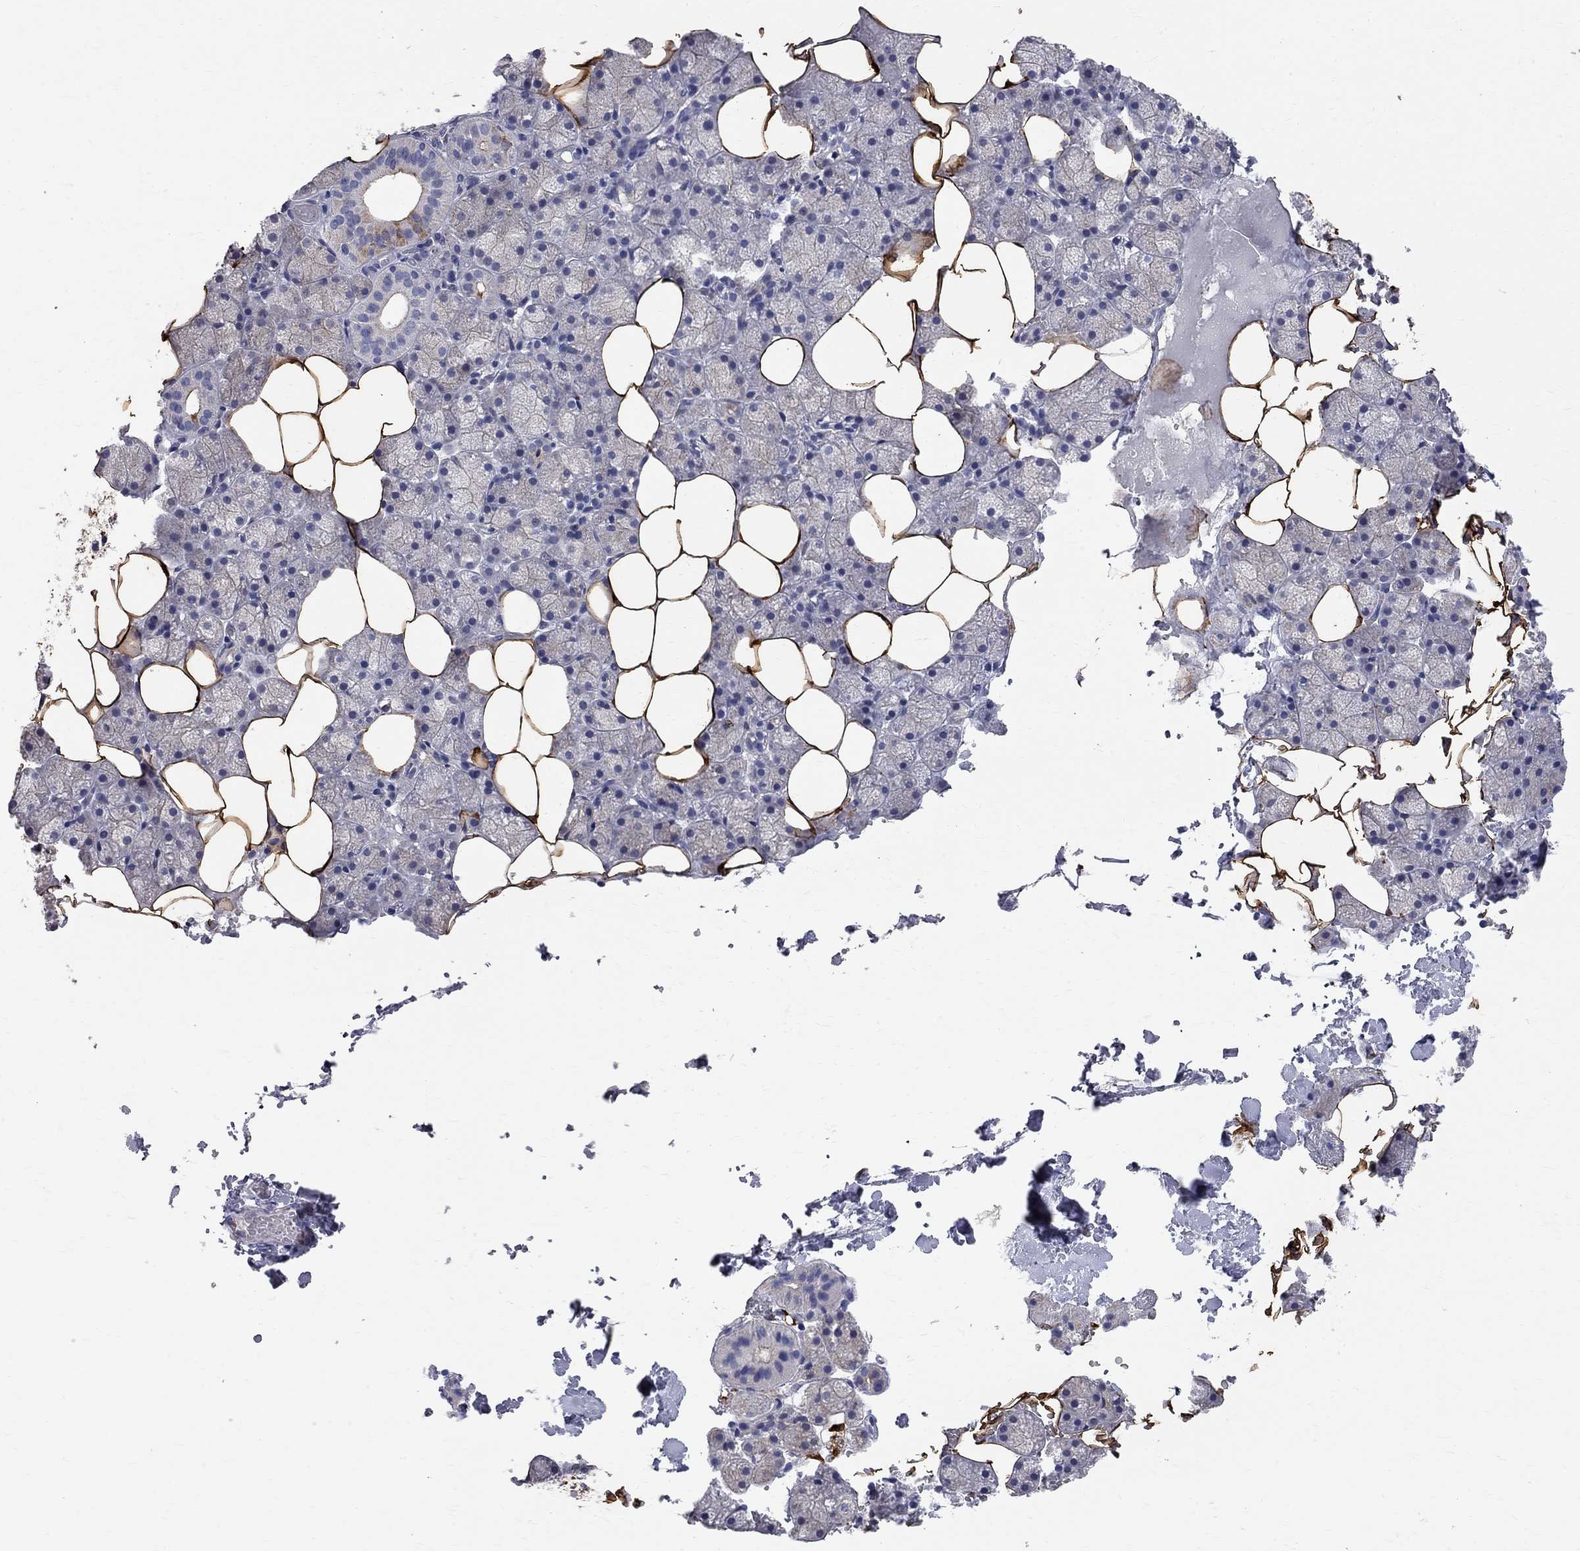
{"staining": {"intensity": "strong", "quantity": "<25%", "location": "cytoplasmic/membranous"}, "tissue": "salivary gland", "cell_type": "Glandular cells", "image_type": "normal", "snomed": [{"axis": "morphology", "description": "Normal tissue, NOS"}, {"axis": "topography", "description": "Salivary gland"}], "caption": "IHC image of unremarkable salivary gland stained for a protein (brown), which reveals medium levels of strong cytoplasmic/membranous positivity in approximately <25% of glandular cells.", "gene": "ACSL1", "patient": {"sex": "male", "age": 38}}